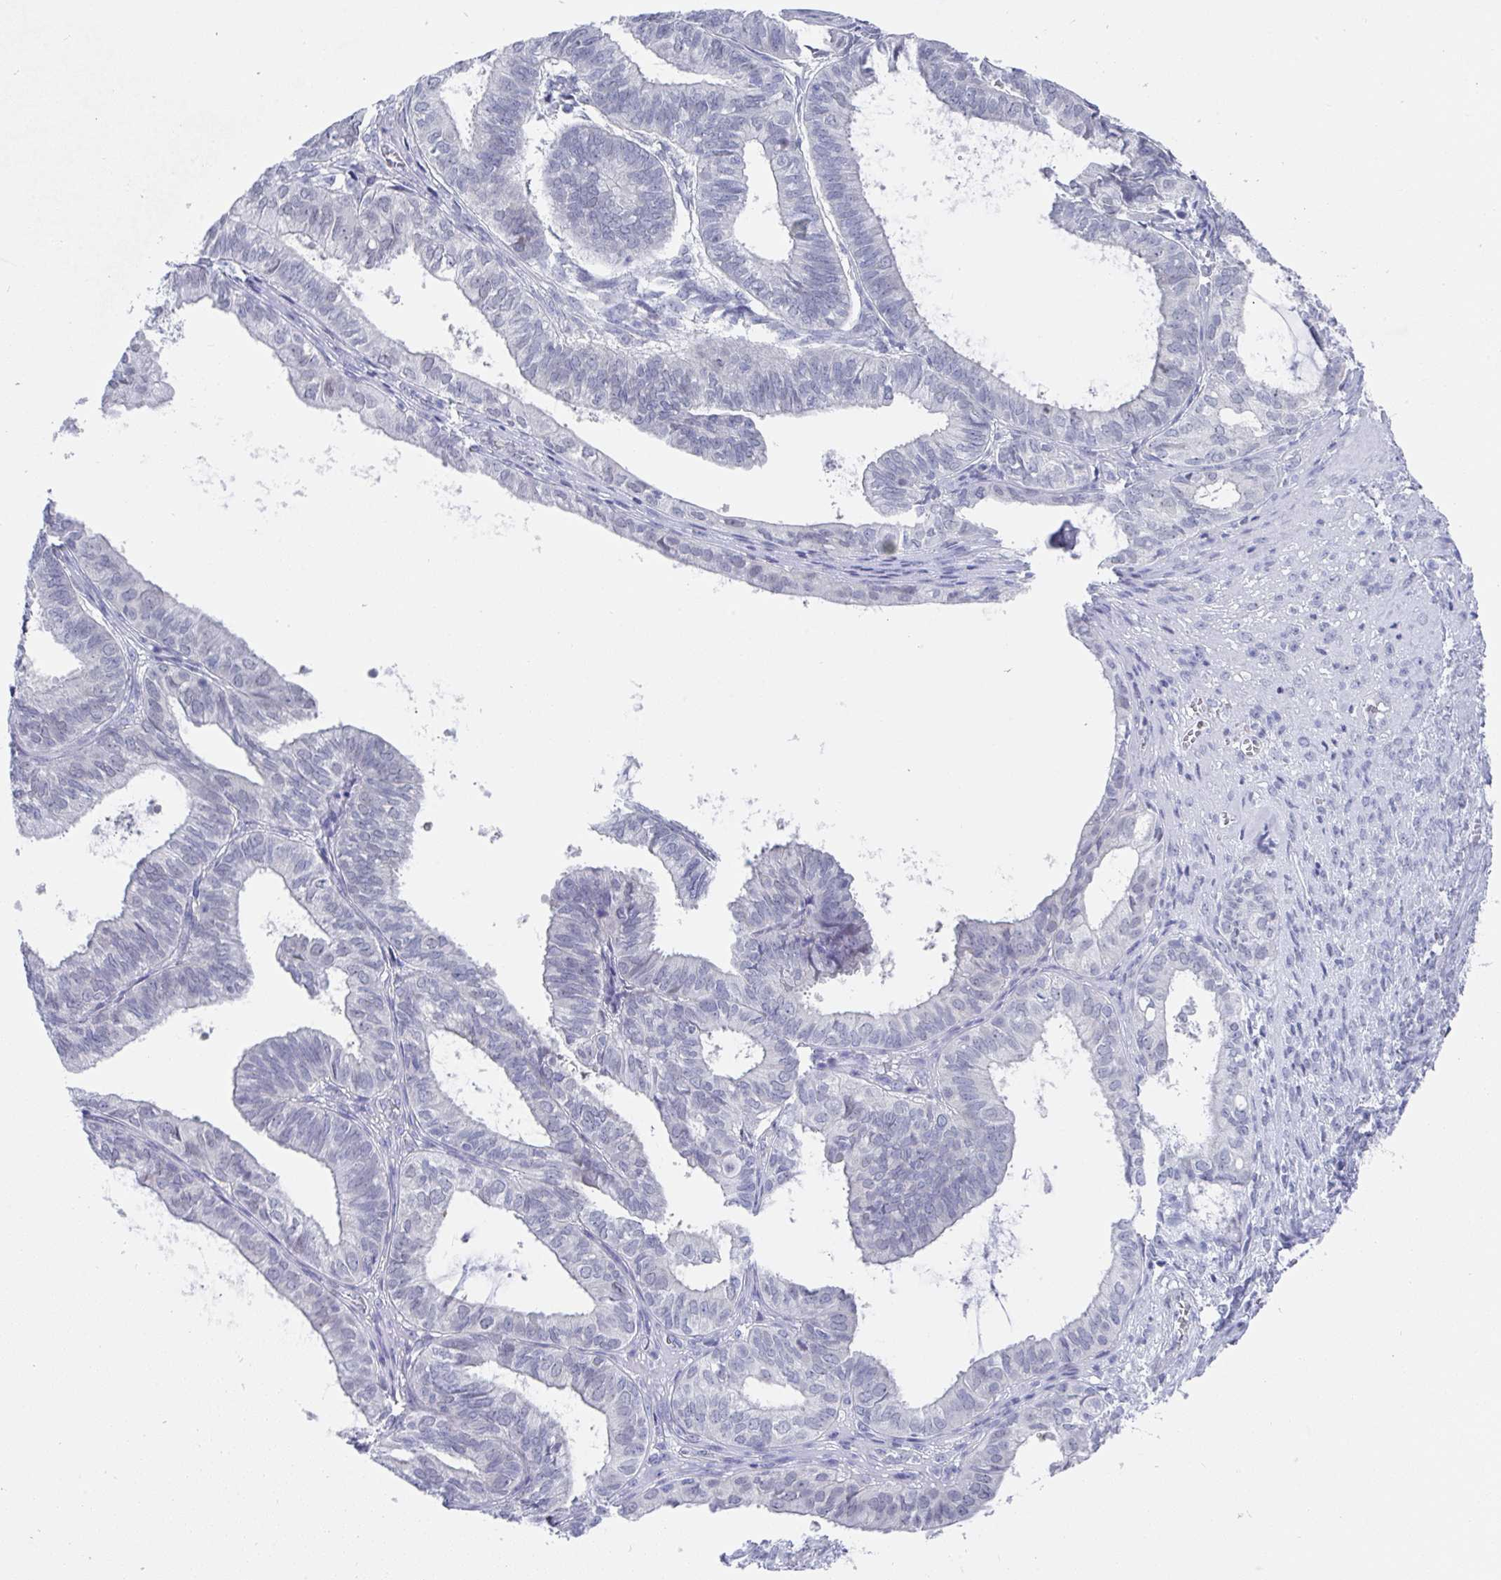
{"staining": {"intensity": "negative", "quantity": "none", "location": "none"}, "tissue": "ovarian cancer", "cell_type": "Tumor cells", "image_type": "cancer", "snomed": [{"axis": "morphology", "description": "Carcinoma, endometroid"}, {"axis": "topography", "description": "Ovary"}], "caption": "Tumor cells are negative for protein expression in human ovarian cancer (endometroid carcinoma).", "gene": "MFSD4A", "patient": {"sex": "female", "age": 64}}